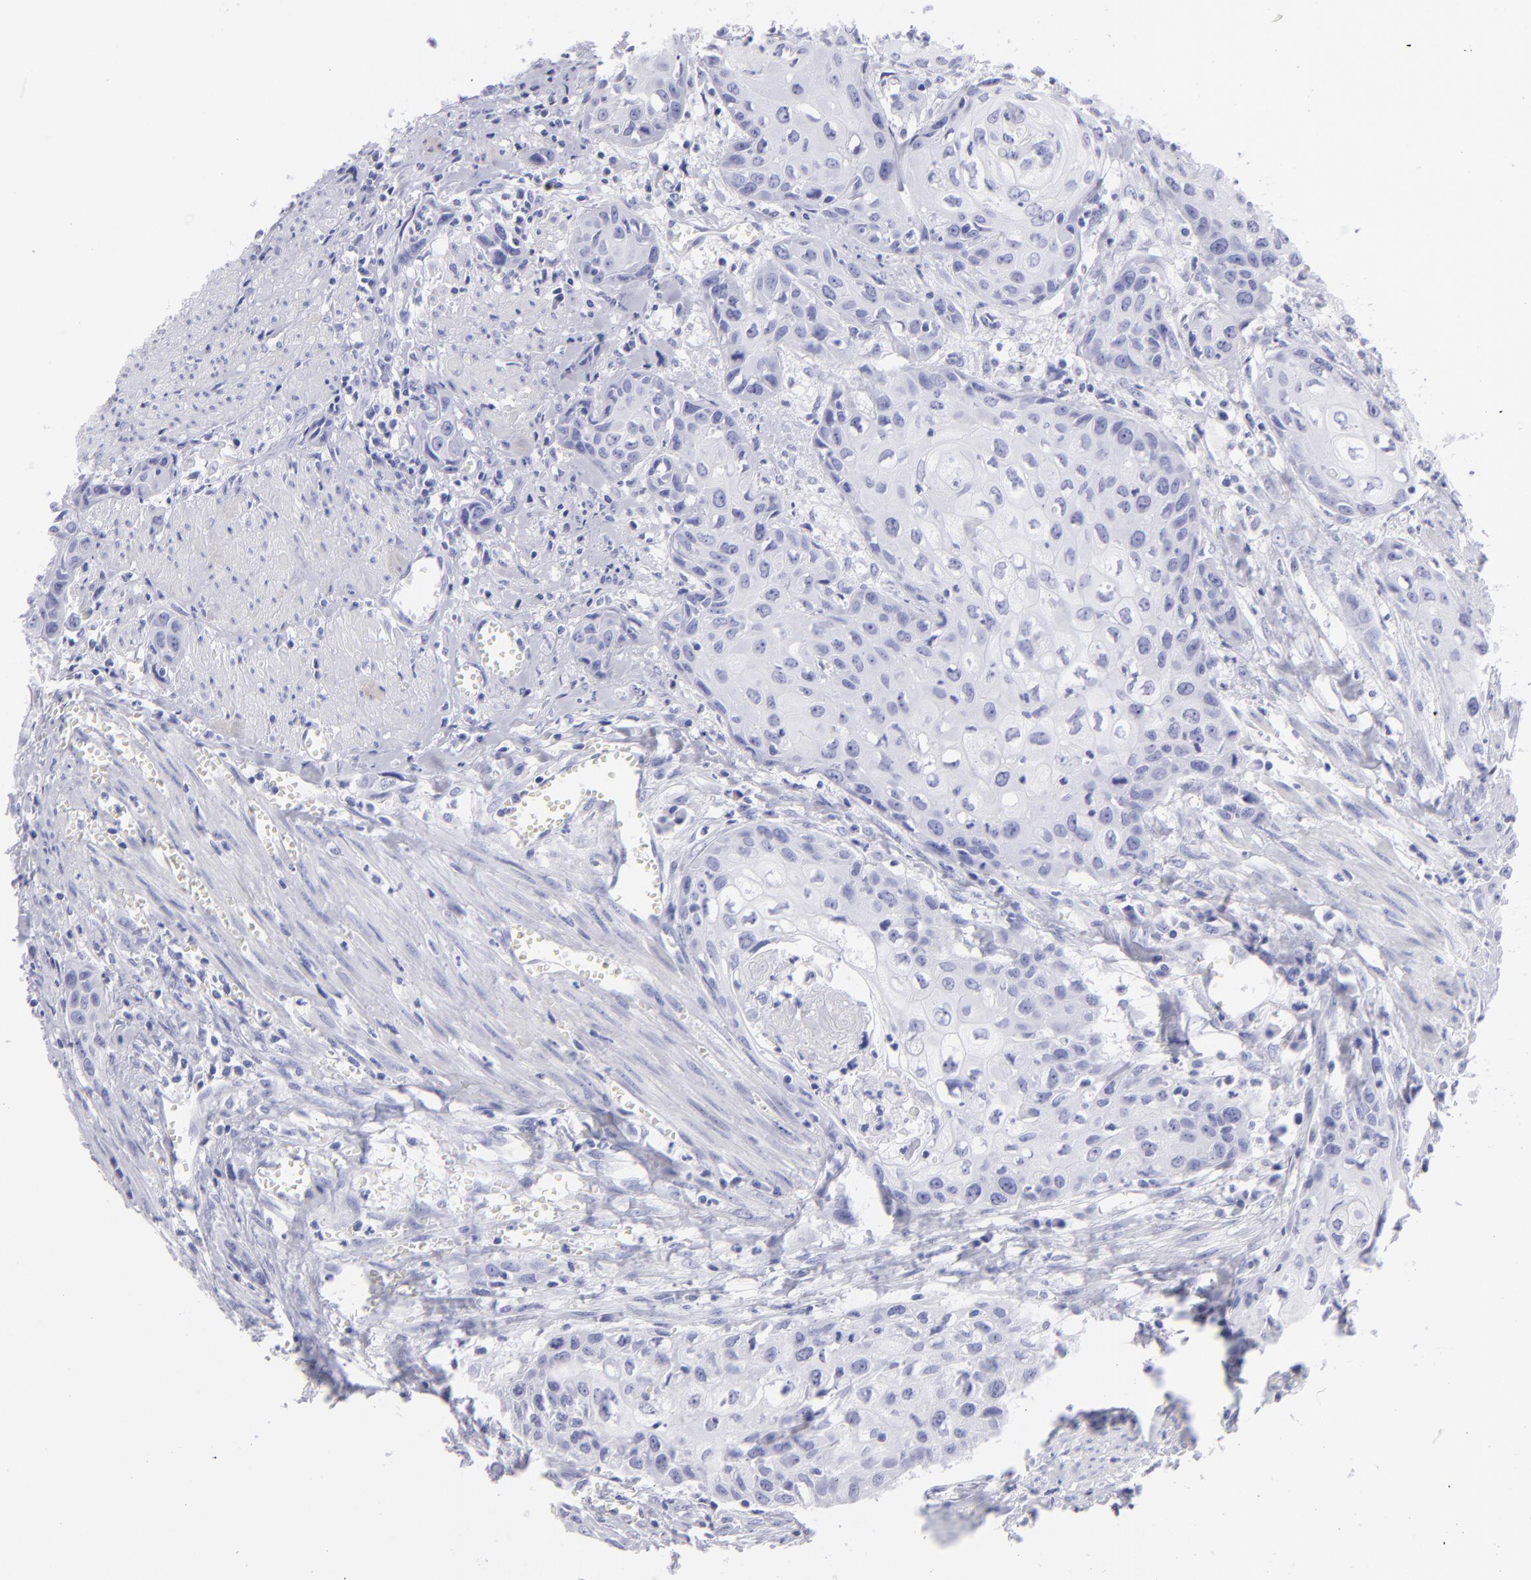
{"staining": {"intensity": "negative", "quantity": "none", "location": "none"}, "tissue": "urothelial cancer", "cell_type": "Tumor cells", "image_type": "cancer", "snomed": [{"axis": "morphology", "description": "Urothelial carcinoma, High grade"}, {"axis": "topography", "description": "Urinary bladder"}], "caption": "This is an immunohistochemistry histopathology image of human urothelial carcinoma (high-grade). There is no positivity in tumor cells.", "gene": "SLC1A2", "patient": {"sex": "male", "age": 54}}